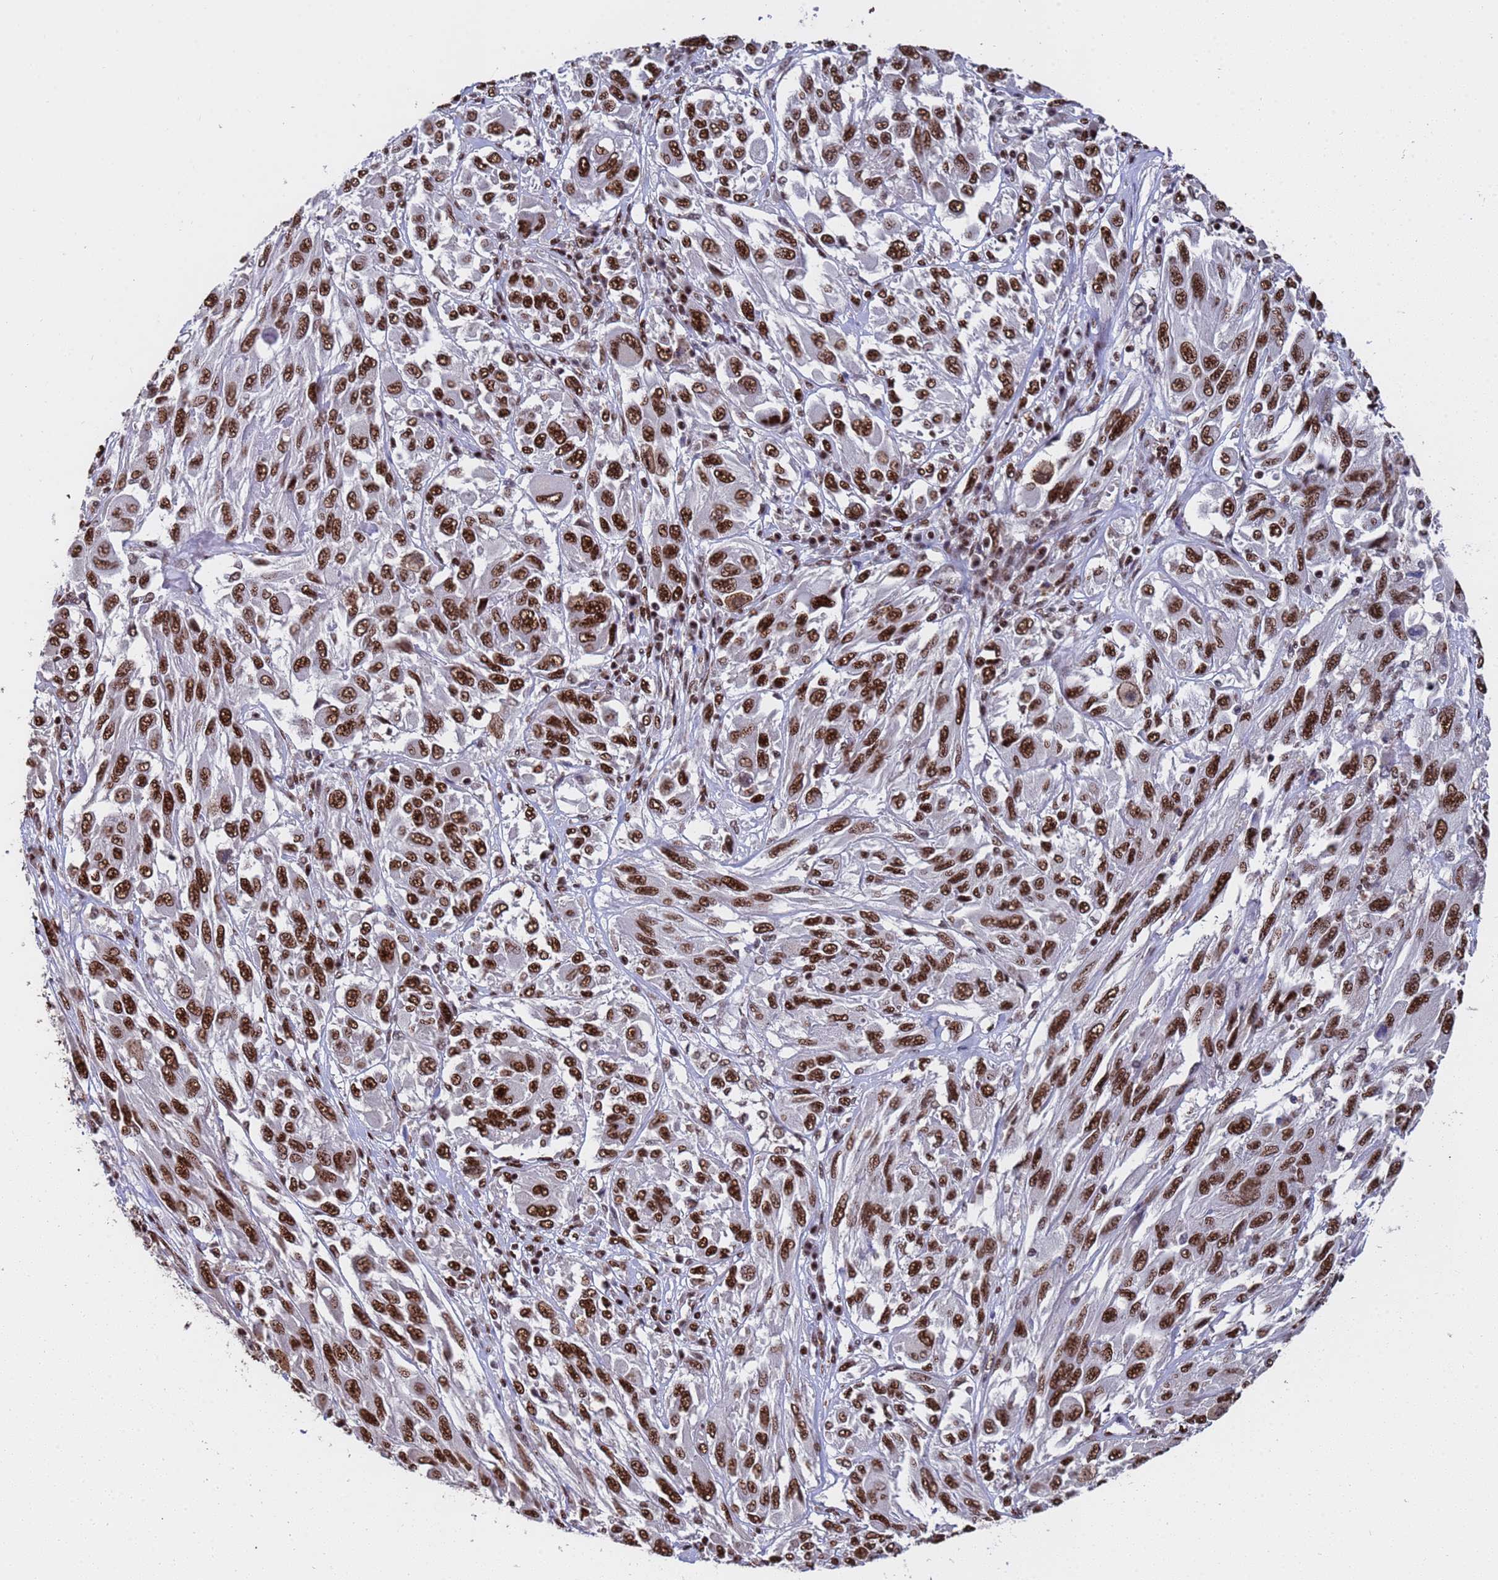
{"staining": {"intensity": "strong", "quantity": ">75%", "location": "nuclear"}, "tissue": "melanoma", "cell_type": "Tumor cells", "image_type": "cancer", "snomed": [{"axis": "morphology", "description": "Malignant melanoma, NOS"}, {"axis": "topography", "description": "Skin"}], "caption": "Protein expression analysis of melanoma exhibits strong nuclear positivity in about >75% of tumor cells.", "gene": "SF3B2", "patient": {"sex": "female", "age": 91}}